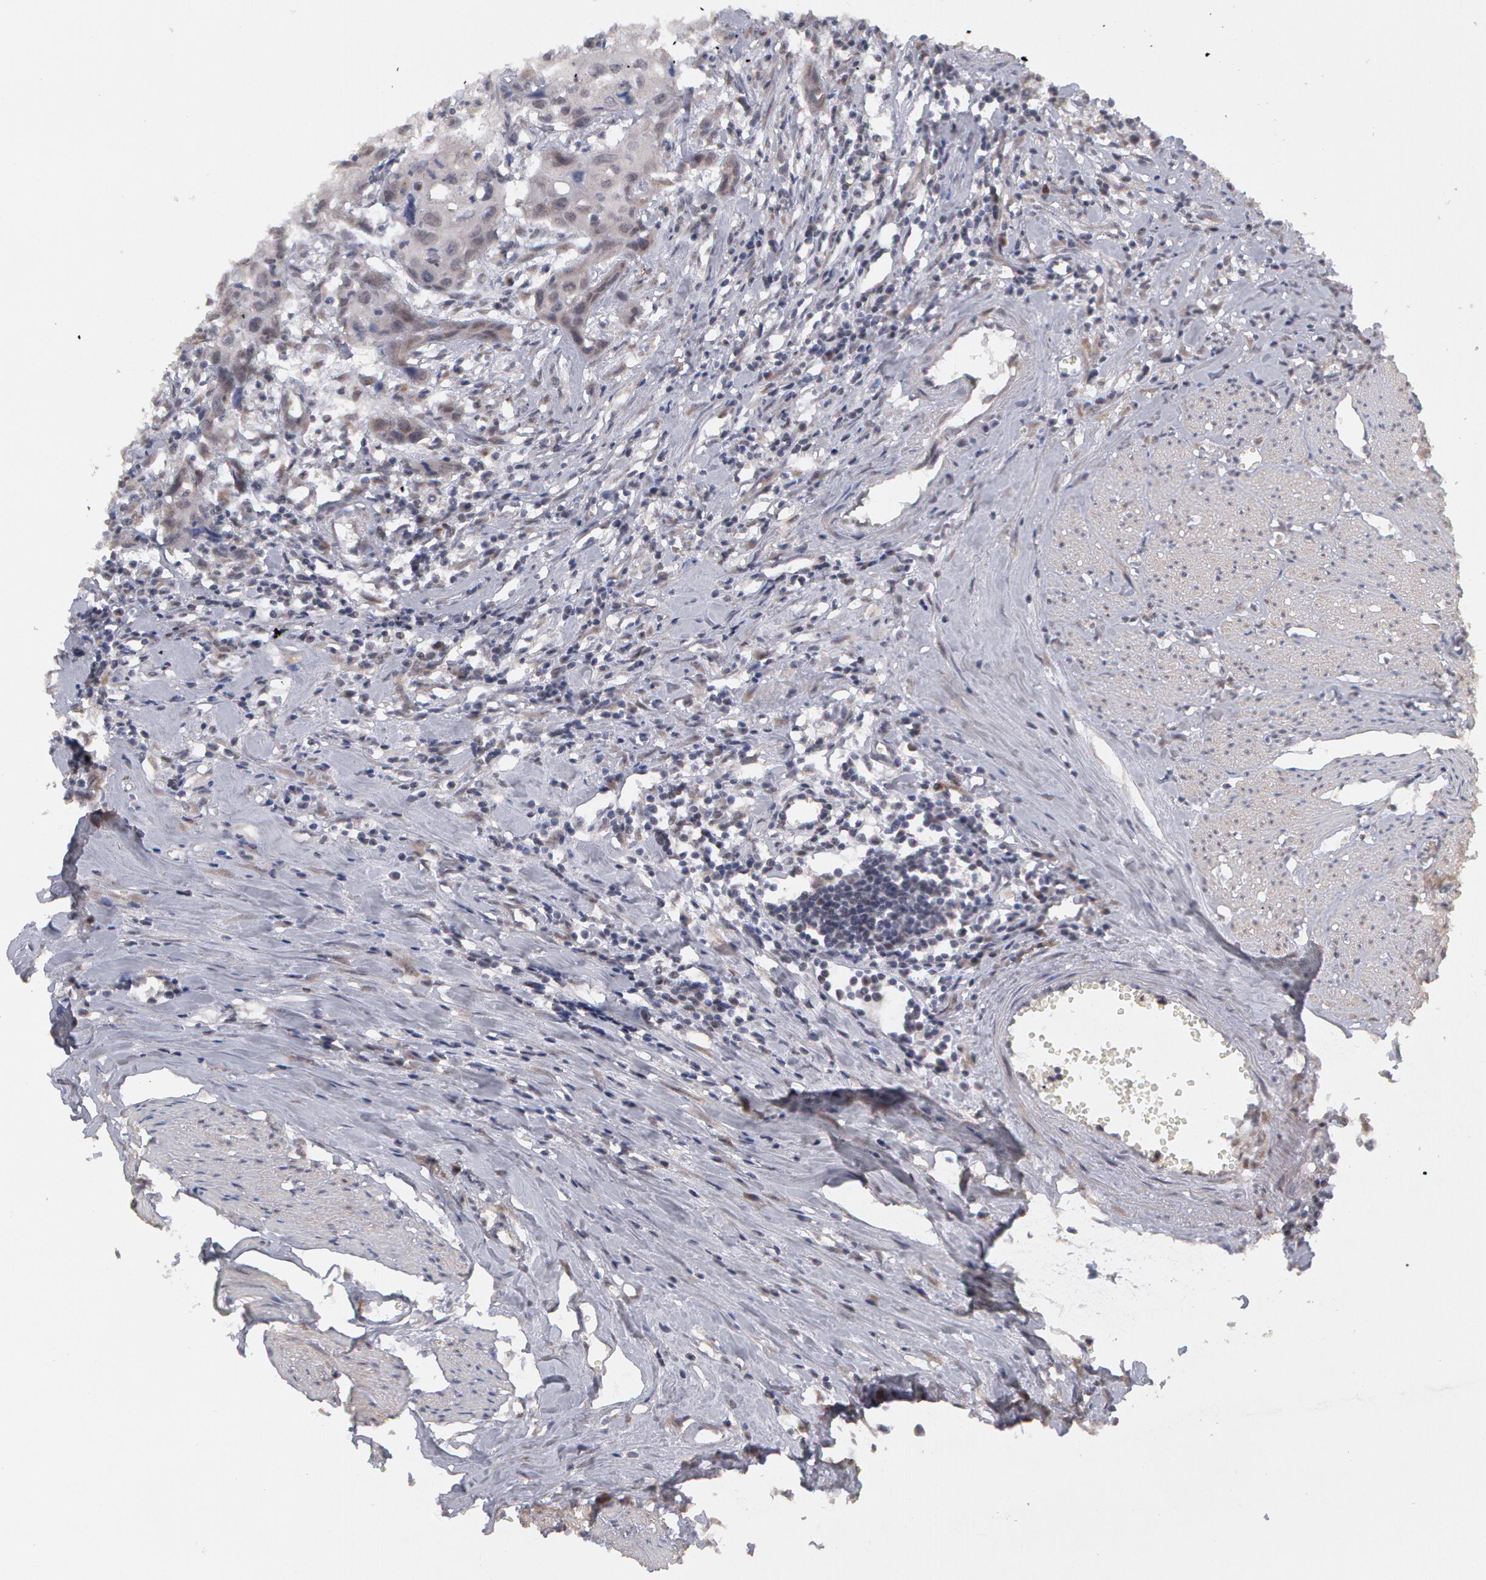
{"staining": {"intensity": "negative", "quantity": "none", "location": "none"}, "tissue": "urothelial cancer", "cell_type": "Tumor cells", "image_type": "cancer", "snomed": [{"axis": "morphology", "description": "Urothelial carcinoma, High grade"}, {"axis": "topography", "description": "Urinary bladder"}], "caption": "The IHC image has no significant expression in tumor cells of urothelial cancer tissue.", "gene": "STX5", "patient": {"sex": "male", "age": 54}}